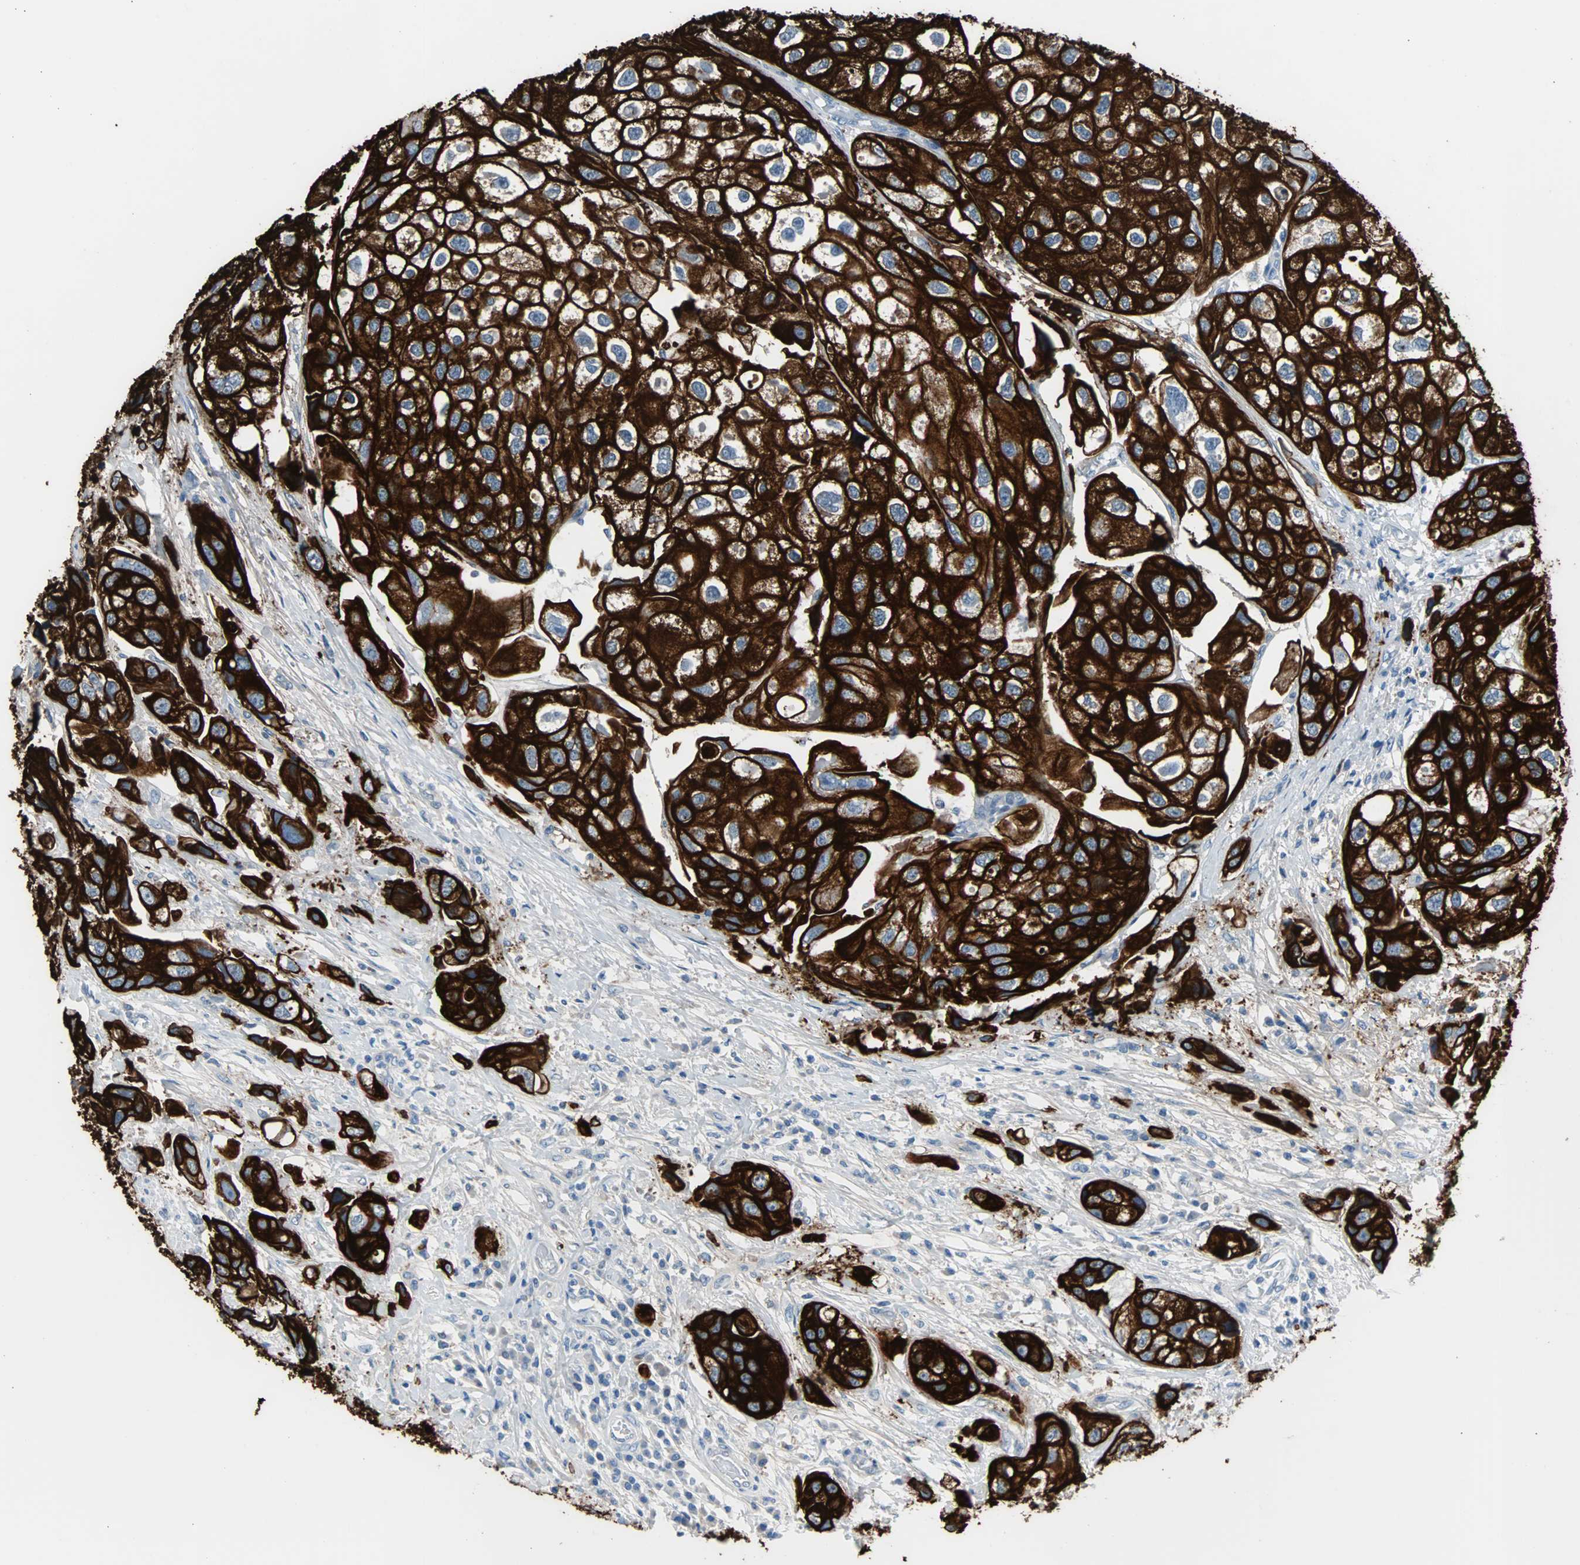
{"staining": {"intensity": "strong", "quantity": ">75%", "location": "cytoplasmic/membranous"}, "tissue": "urothelial cancer", "cell_type": "Tumor cells", "image_type": "cancer", "snomed": [{"axis": "morphology", "description": "Urothelial carcinoma, High grade"}, {"axis": "topography", "description": "Urinary bladder"}], "caption": "Brown immunohistochemical staining in human urothelial cancer reveals strong cytoplasmic/membranous positivity in about >75% of tumor cells.", "gene": "KRT7", "patient": {"sex": "female", "age": 64}}